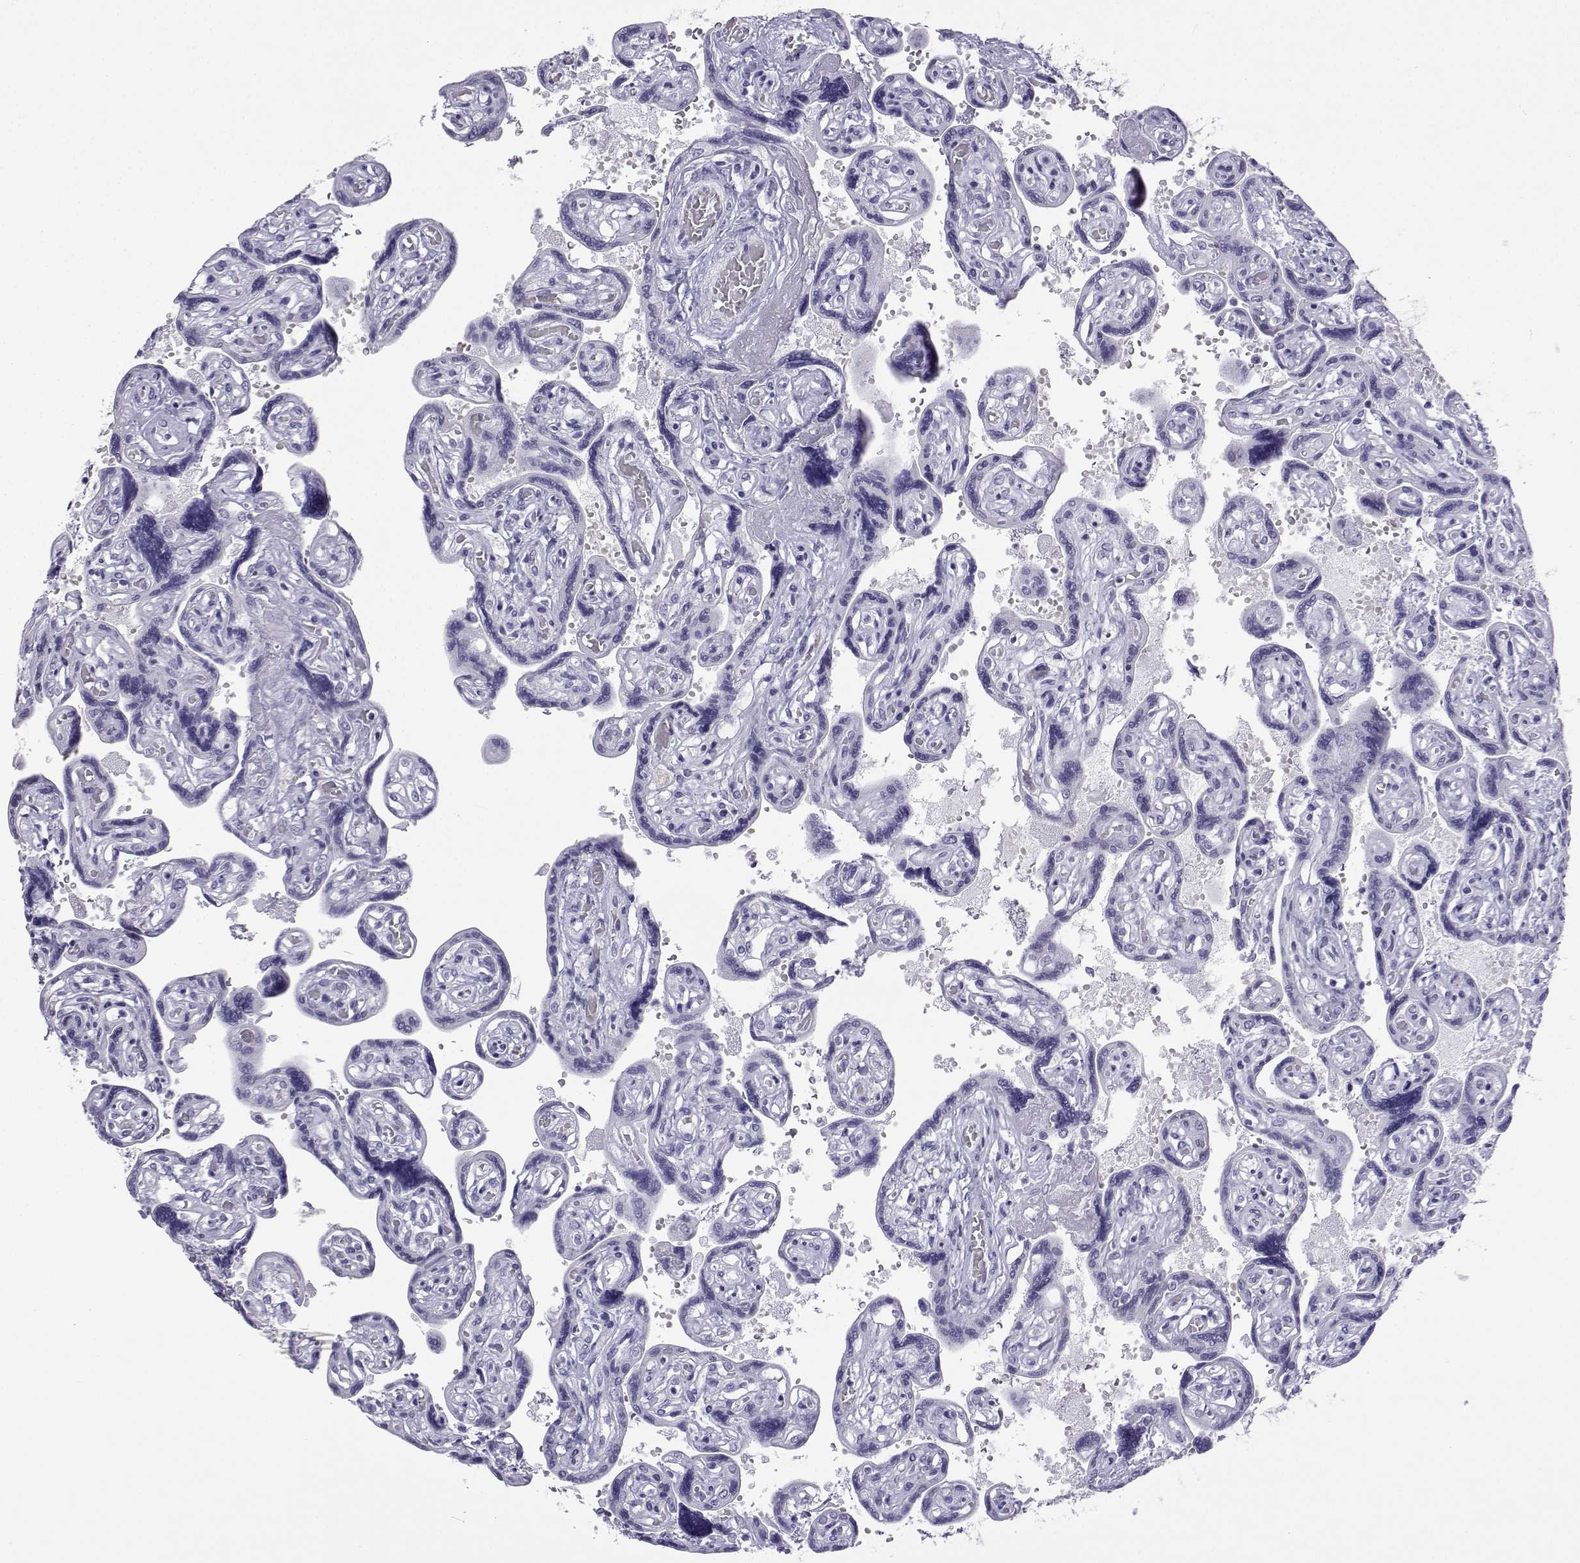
{"staining": {"intensity": "negative", "quantity": "none", "location": "none"}, "tissue": "placenta", "cell_type": "Decidual cells", "image_type": "normal", "snomed": [{"axis": "morphology", "description": "Normal tissue, NOS"}, {"axis": "topography", "description": "Placenta"}], "caption": "High power microscopy micrograph of an immunohistochemistry histopathology image of unremarkable placenta, revealing no significant staining in decidual cells. (Stains: DAB immunohistochemistry with hematoxylin counter stain, Microscopy: brightfield microscopy at high magnification).", "gene": "ACTL7A", "patient": {"sex": "female", "age": 32}}